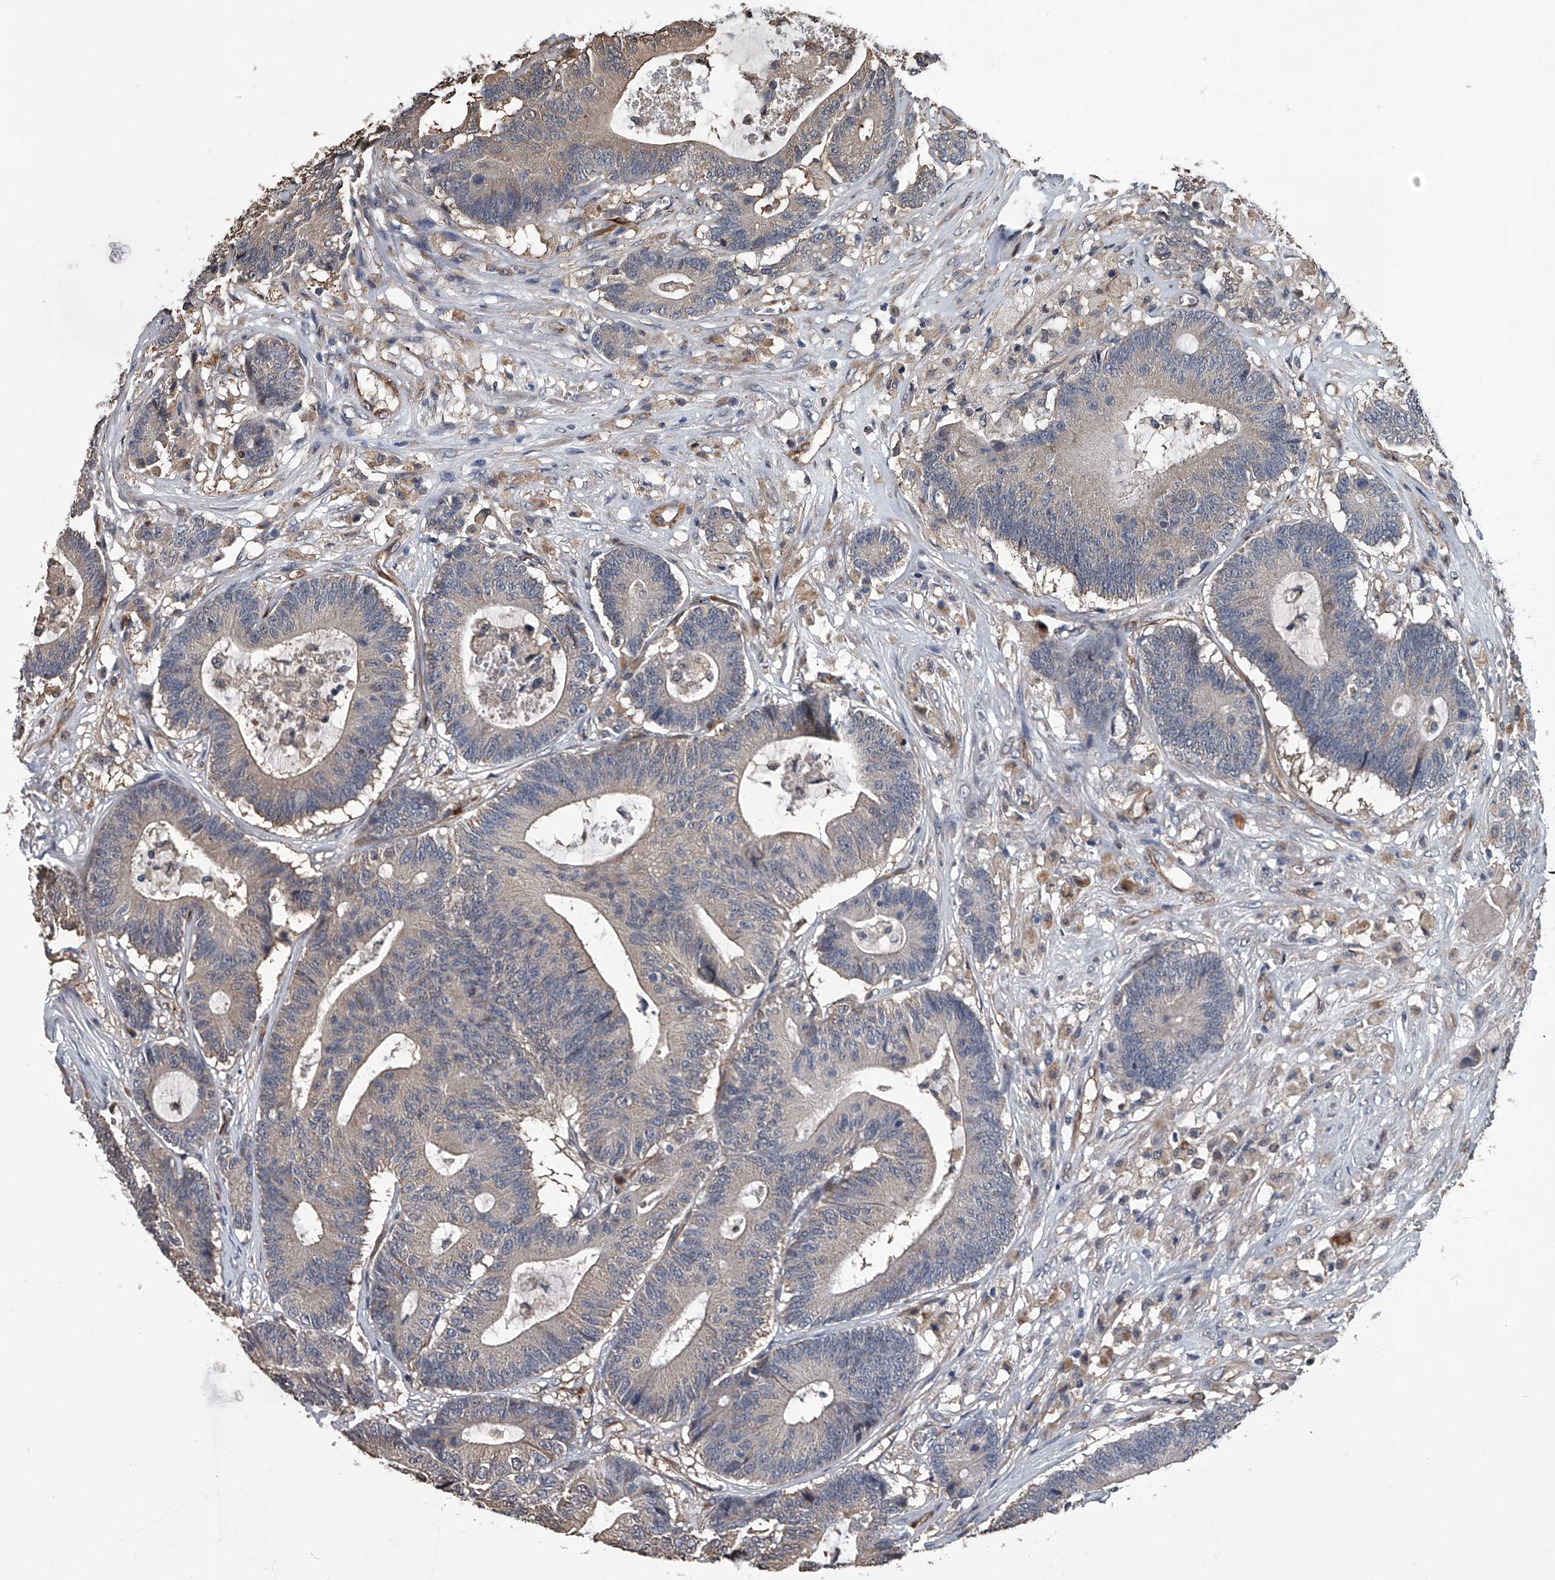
{"staining": {"intensity": "weak", "quantity": "<25%", "location": "cytoplasmic/membranous"}, "tissue": "colorectal cancer", "cell_type": "Tumor cells", "image_type": "cancer", "snomed": [{"axis": "morphology", "description": "Adenocarcinoma, NOS"}, {"axis": "topography", "description": "Colon"}], "caption": "IHC histopathology image of neoplastic tissue: human colorectal cancer (adenocarcinoma) stained with DAB (3,3'-diaminobenzidine) exhibits no significant protein expression in tumor cells.", "gene": "LDLRAD2", "patient": {"sex": "female", "age": 84}}